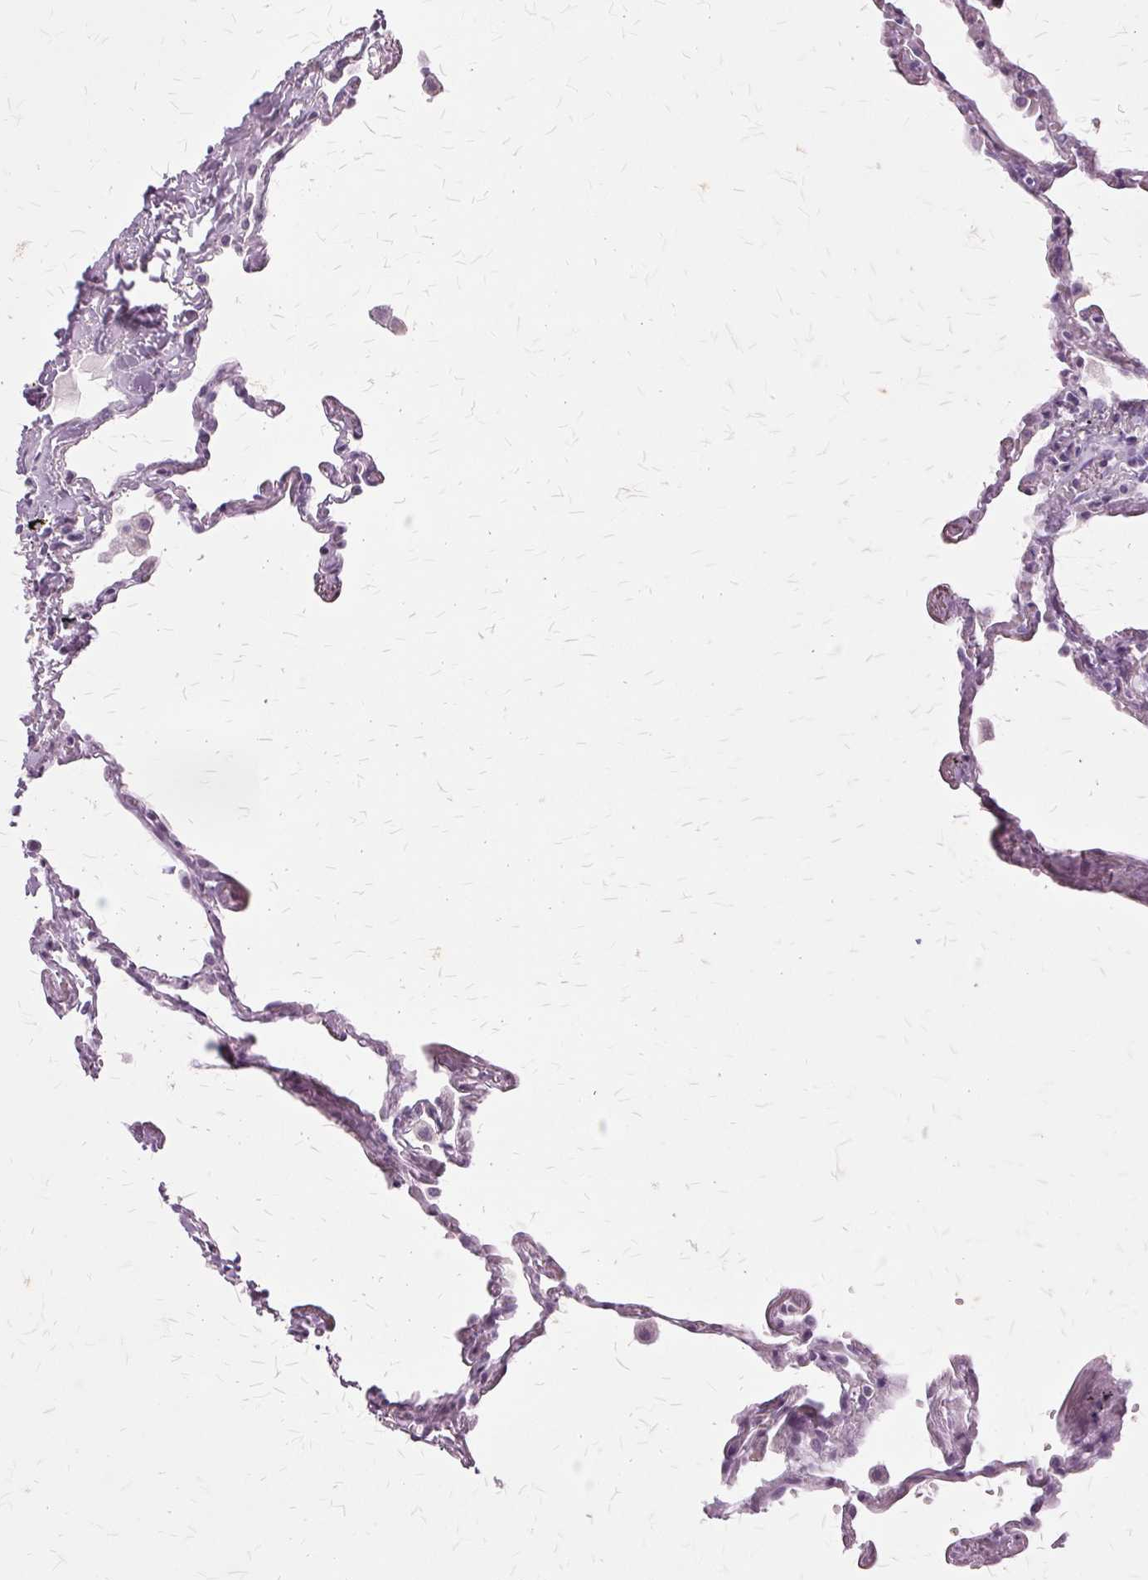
{"staining": {"intensity": "negative", "quantity": "none", "location": "none"}, "tissue": "lung", "cell_type": "Alveolar cells", "image_type": "normal", "snomed": [{"axis": "morphology", "description": "Normal tissue, NOS"}, {"axis": "topography", "description": "Lung"}], "caption": "IHC of unremarkable human lung displays no expression in alveolar cells. (DAB IHC, high magnification).", "gene": "SLC45A3", "patient": {"sex": "female", "age": 67}}